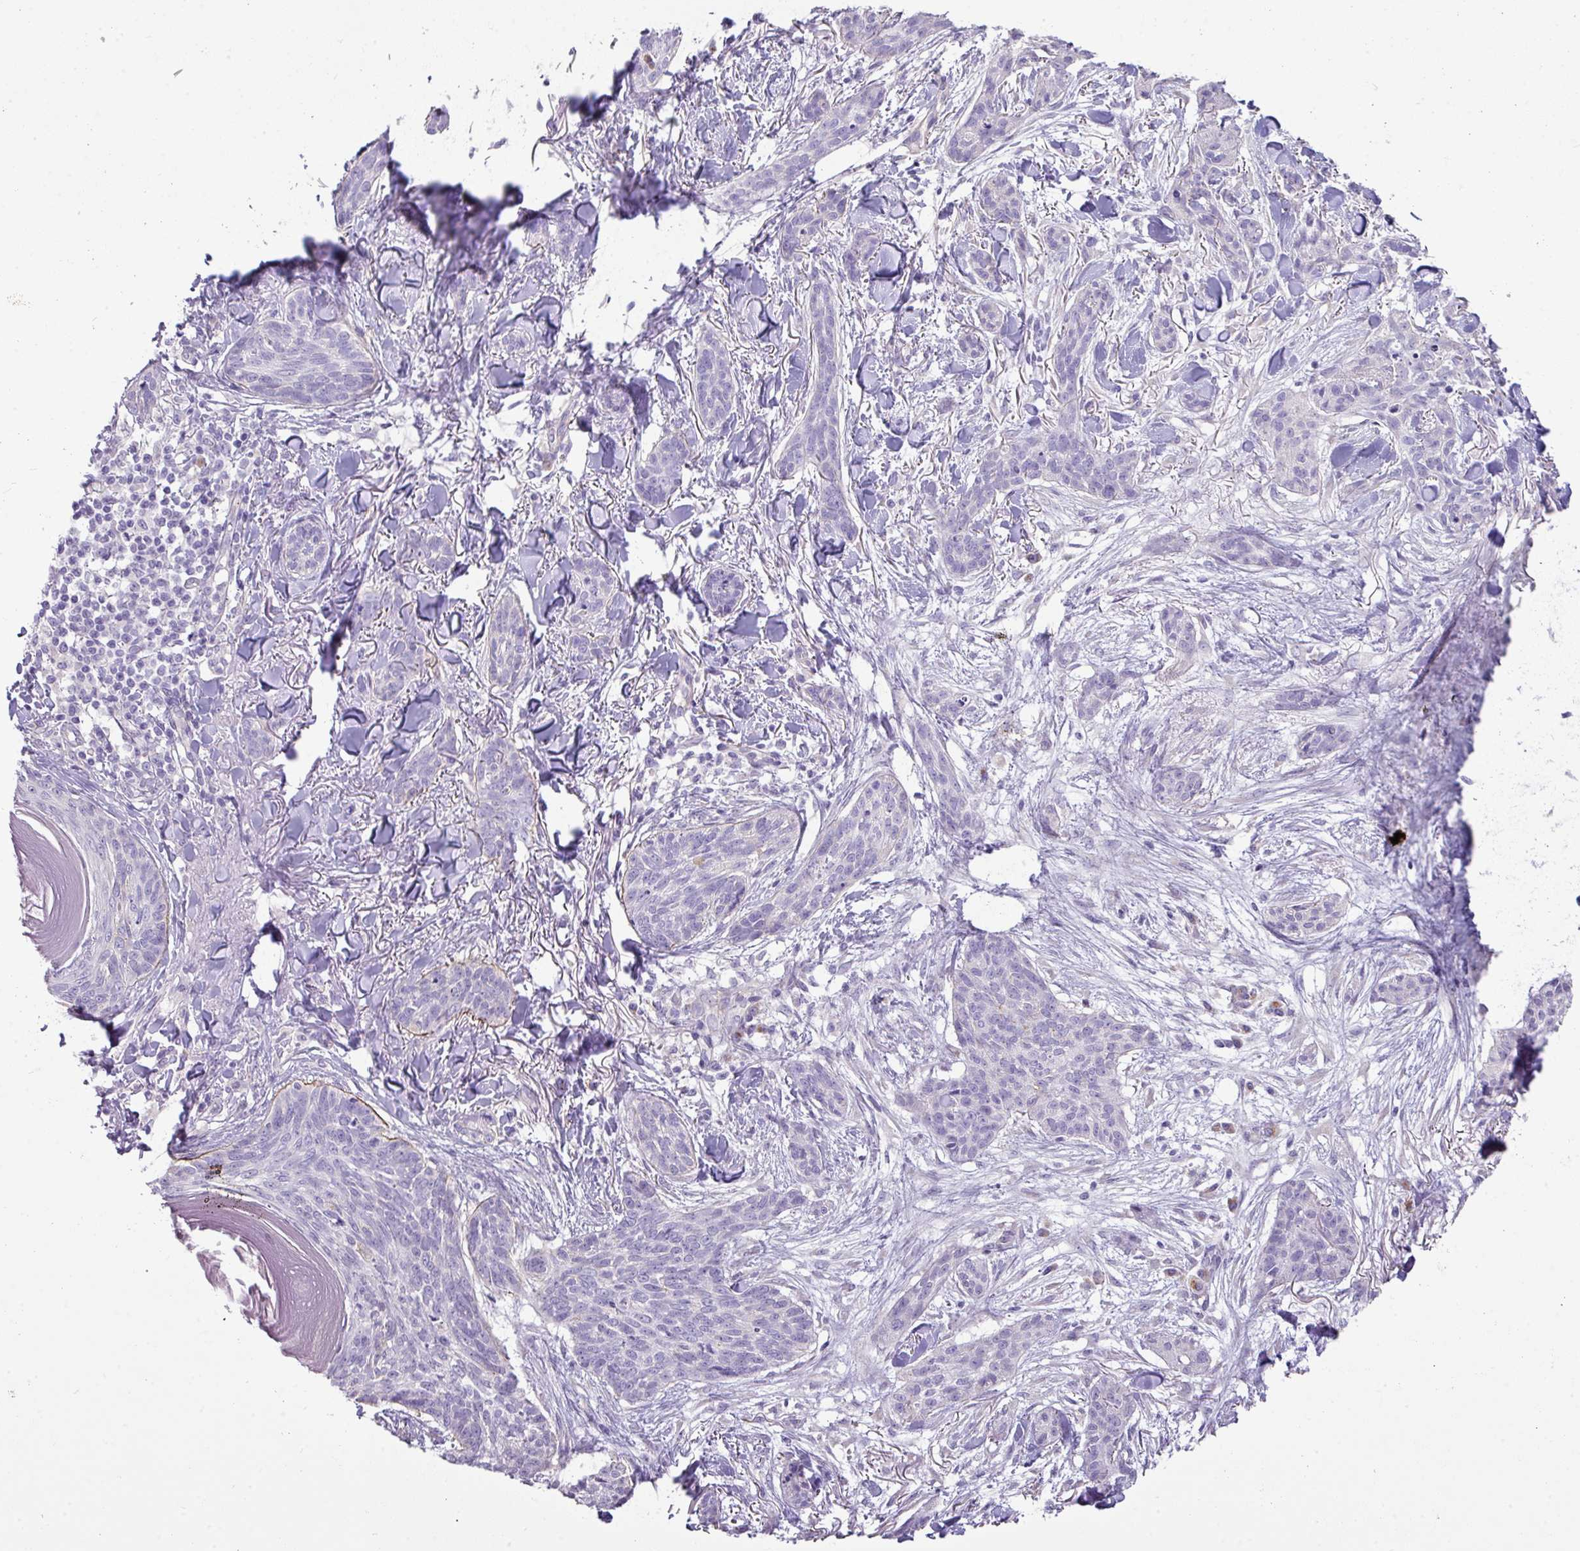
{"staining": {"intensity": "negative", "quantity": "none", "location": "none"}, "tissue": "skin cancer", "cell_type": "Tumor cells", "image_type": "cancer", "snomed": [{"axis": "morphology", "description": "Basal cell carcinoma"}, {"axis": "topography", "description": "Skin"}], "caption": "A high-resolution micrograph shows immunohistochemistry (IHC) staining of basal cell carcinoma (skin), which displays no significant staining in tumor cells.", "gene": "ZNF524", "patient": {"sex": "male", "age": 52}}